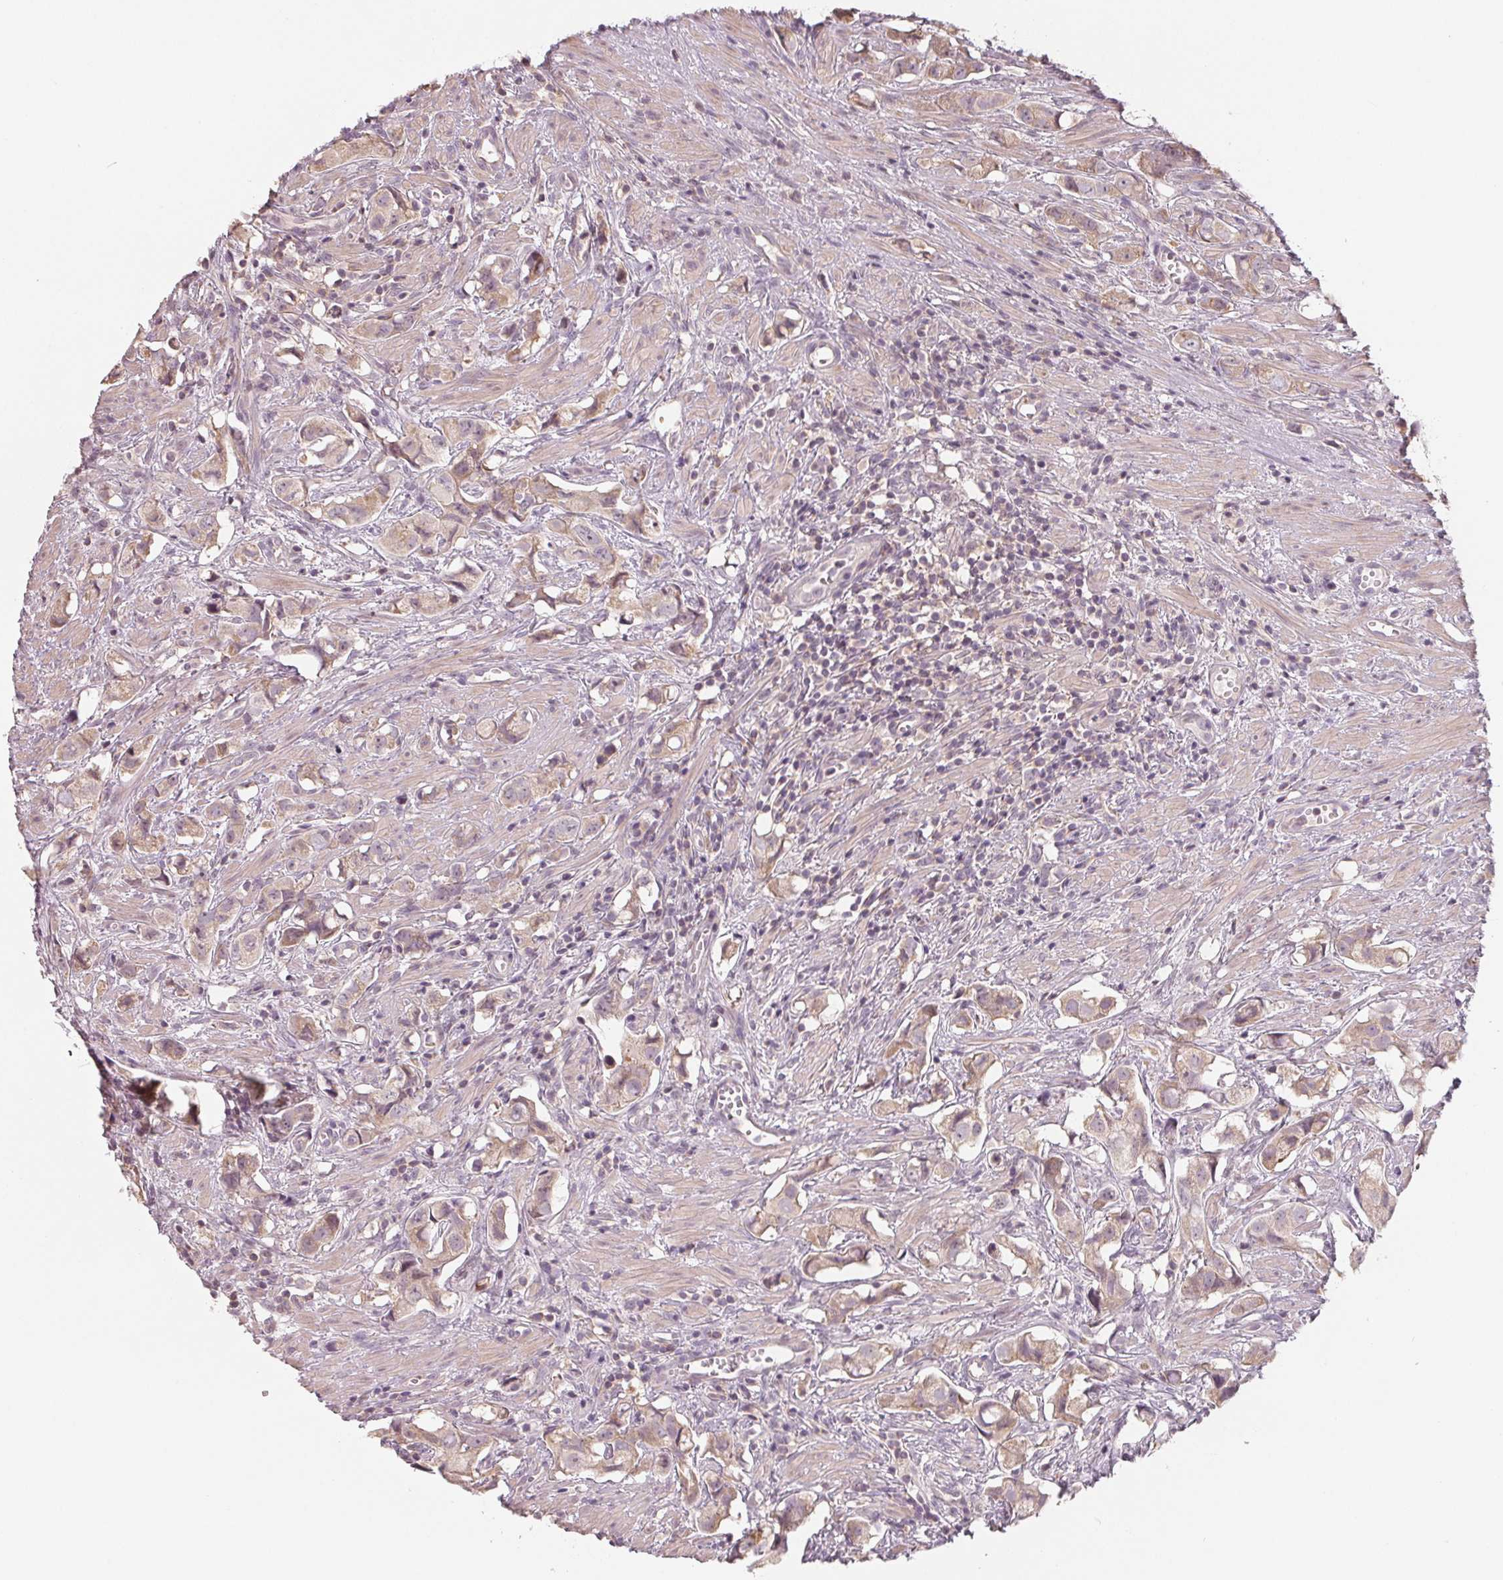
{"staining": {"intensity": "weak", "quantity": "<25%", "location": "cytoplasmic/membranous"}, "tissue": "prostate cancer", "cell_type": "Tumor cells", "image_type": "cancer", "snomed": [{"axis": "morphology", "description": "Adenocarcinoma, High grade"}, {"axis": "topography", "description": "Prostate"}], "caption": "There is no significant expression in tumor cells of adenocarcinoma (high-grade) (prostate). (Stains: DAB IHC with hematoxylin counter stain, Microscopy: brightfield microscopy at high magnification).", "gene": "VTCN1", "patient": {"sex": "male", "age": 58}}